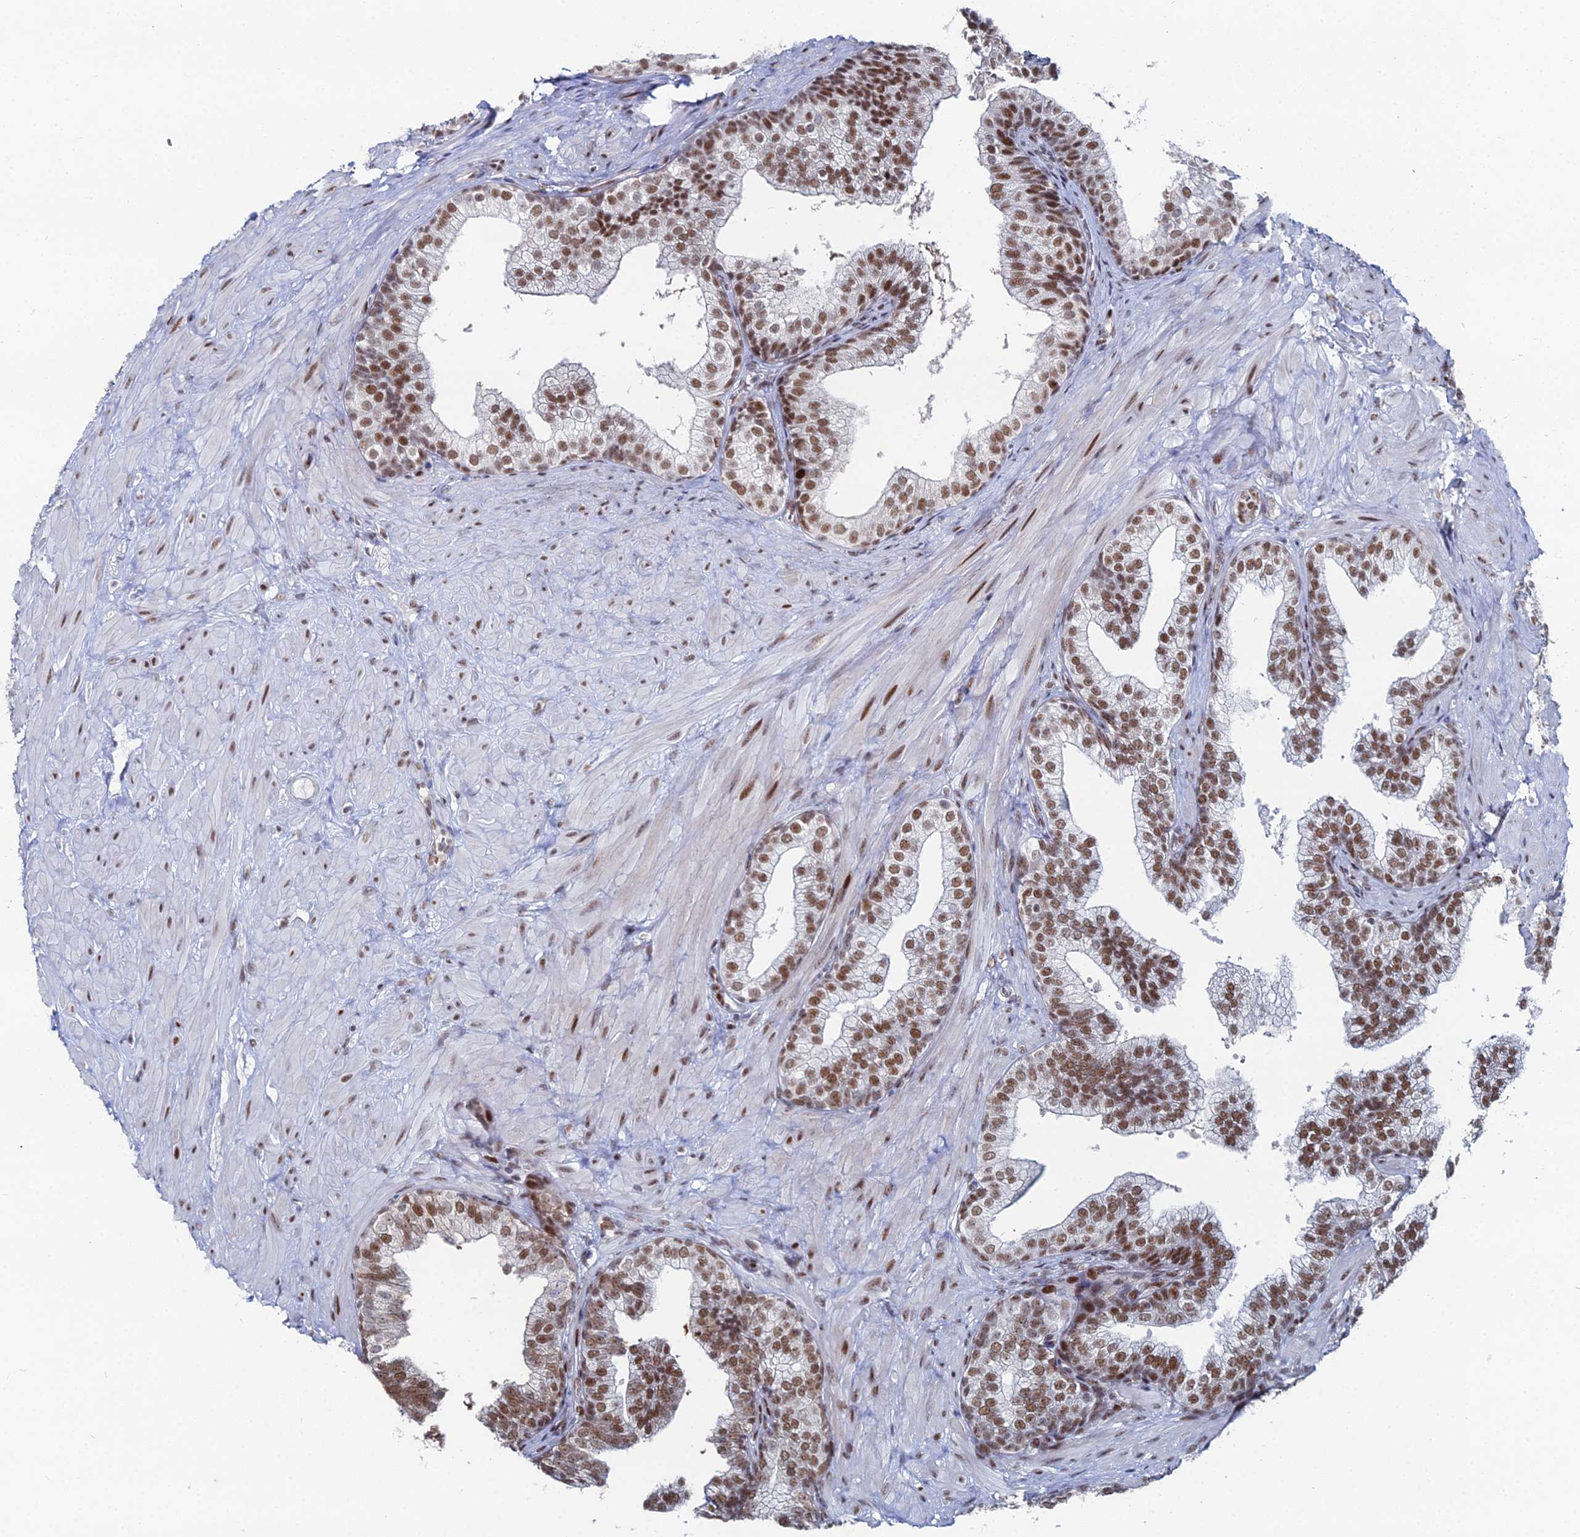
{"staining": {"intensity": "moderate", "quantity": ">75%", "location": "nuclear"}, "tissue": "prostate", "cell_type": "Glandular cells", "image_type": "normal", "snomed": [{"axis": "morphology", "description": "Normal tissue, NOS"}, {"axis": "topography", "description": "Prostate"}], "caption": "Brown immunohistochemical staining in unremarkable human prostate exhibits moderate nuclear positivity in approximately >75% of glandular cells. (IHC, brightfield microscopy, high magnification).", "gene": "GSC2", "patient": {"sex": "male", "age": 60}}